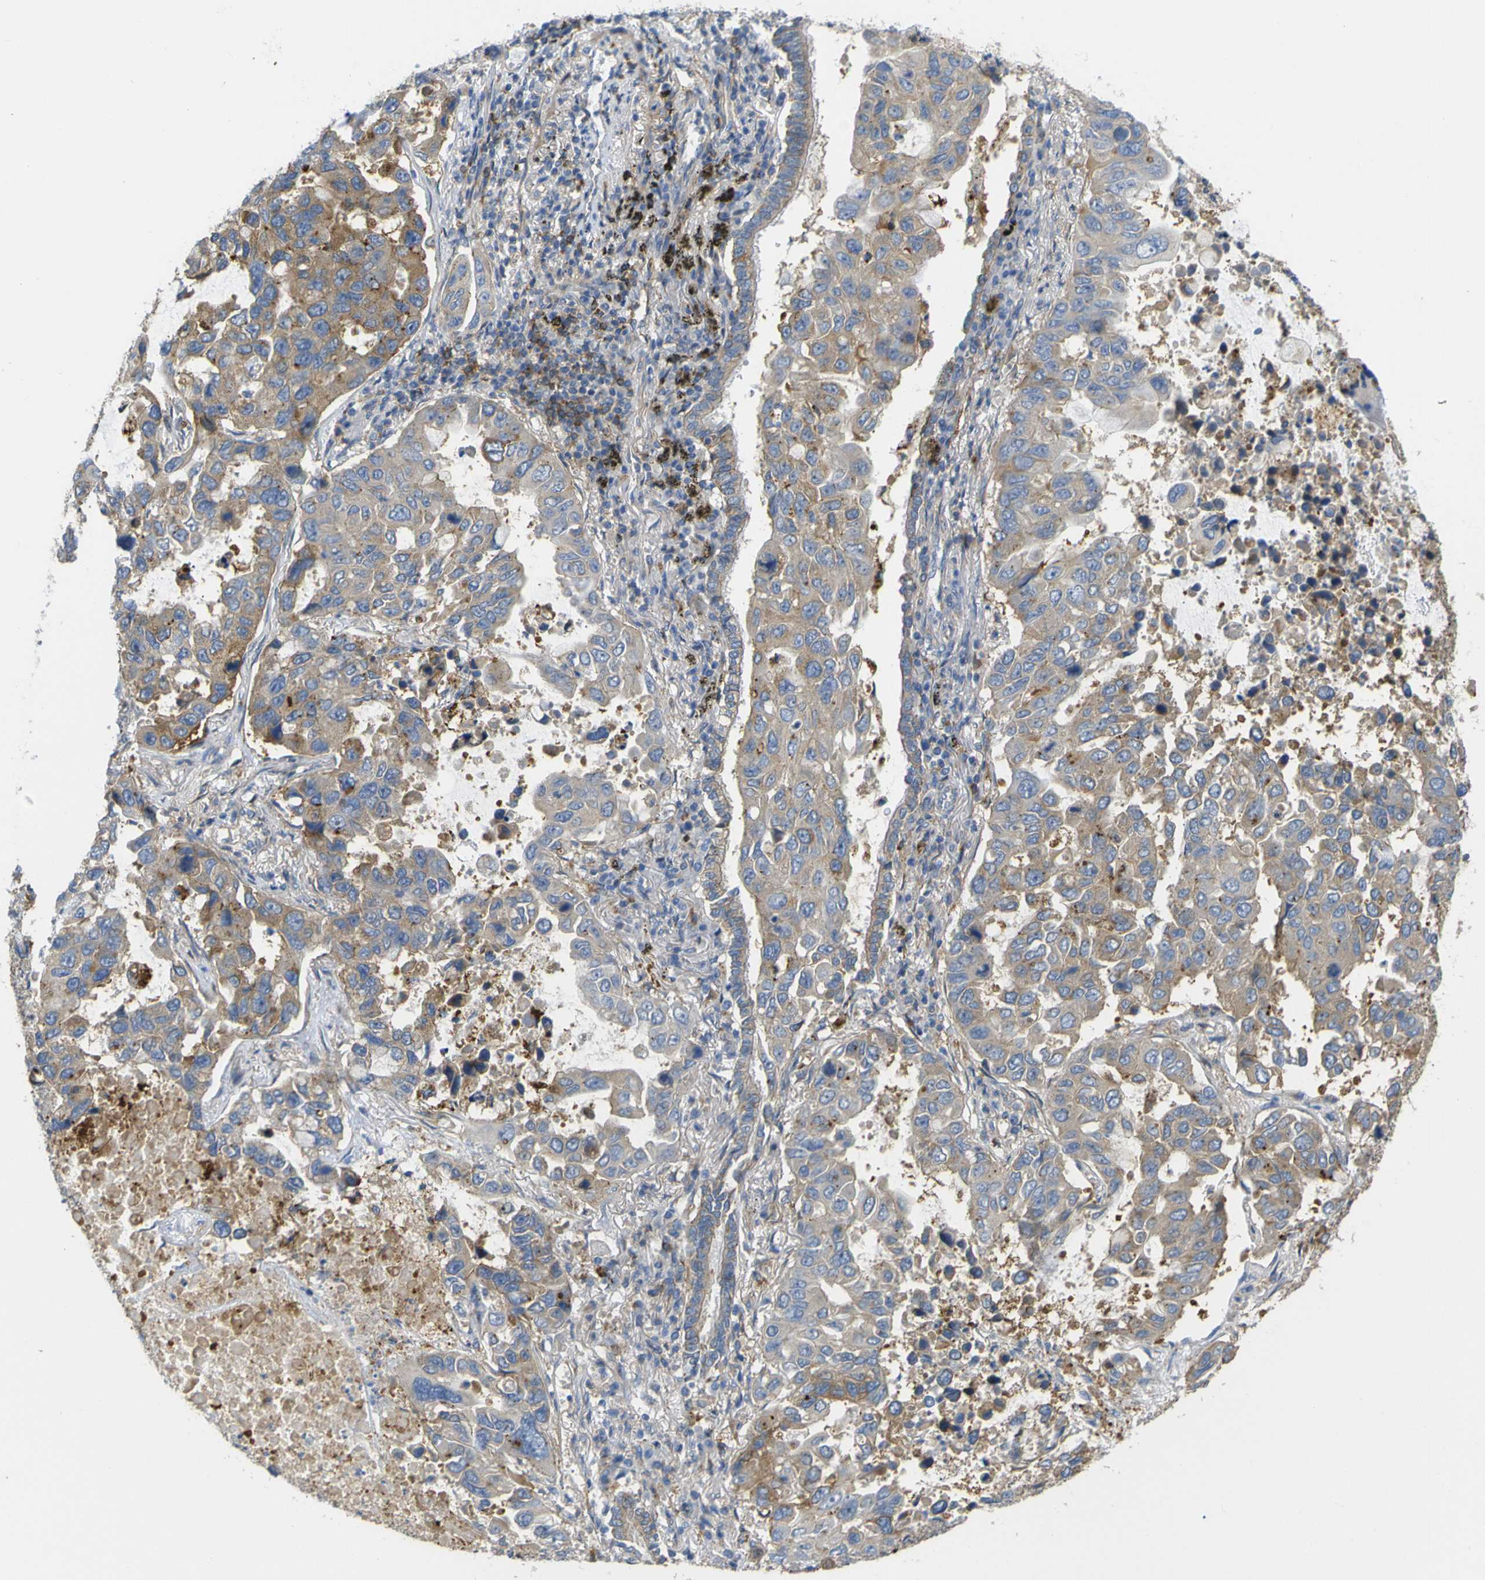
{"staining": {"intensity": "moderate", "quantity": ">75%", "location": "cytoplasmic/membranous"}, "tissue": "lung cancer", "cell_type": "Tumor cells", "image_type": "cancer", "snomed": [{"axis": "morphology", "description": "Adenocarcinoma, NOS"}, {"axis": "topography", "description": "Lung"}], "caption": "Brown immunohistochemical staining in lung adenocarcinoma exhibits moderate cytoplasmic/membranous expression in approximately >75% of tumor cells.", "gene": "SYPL1", "patient": {"sex": "male", "age": 64}}